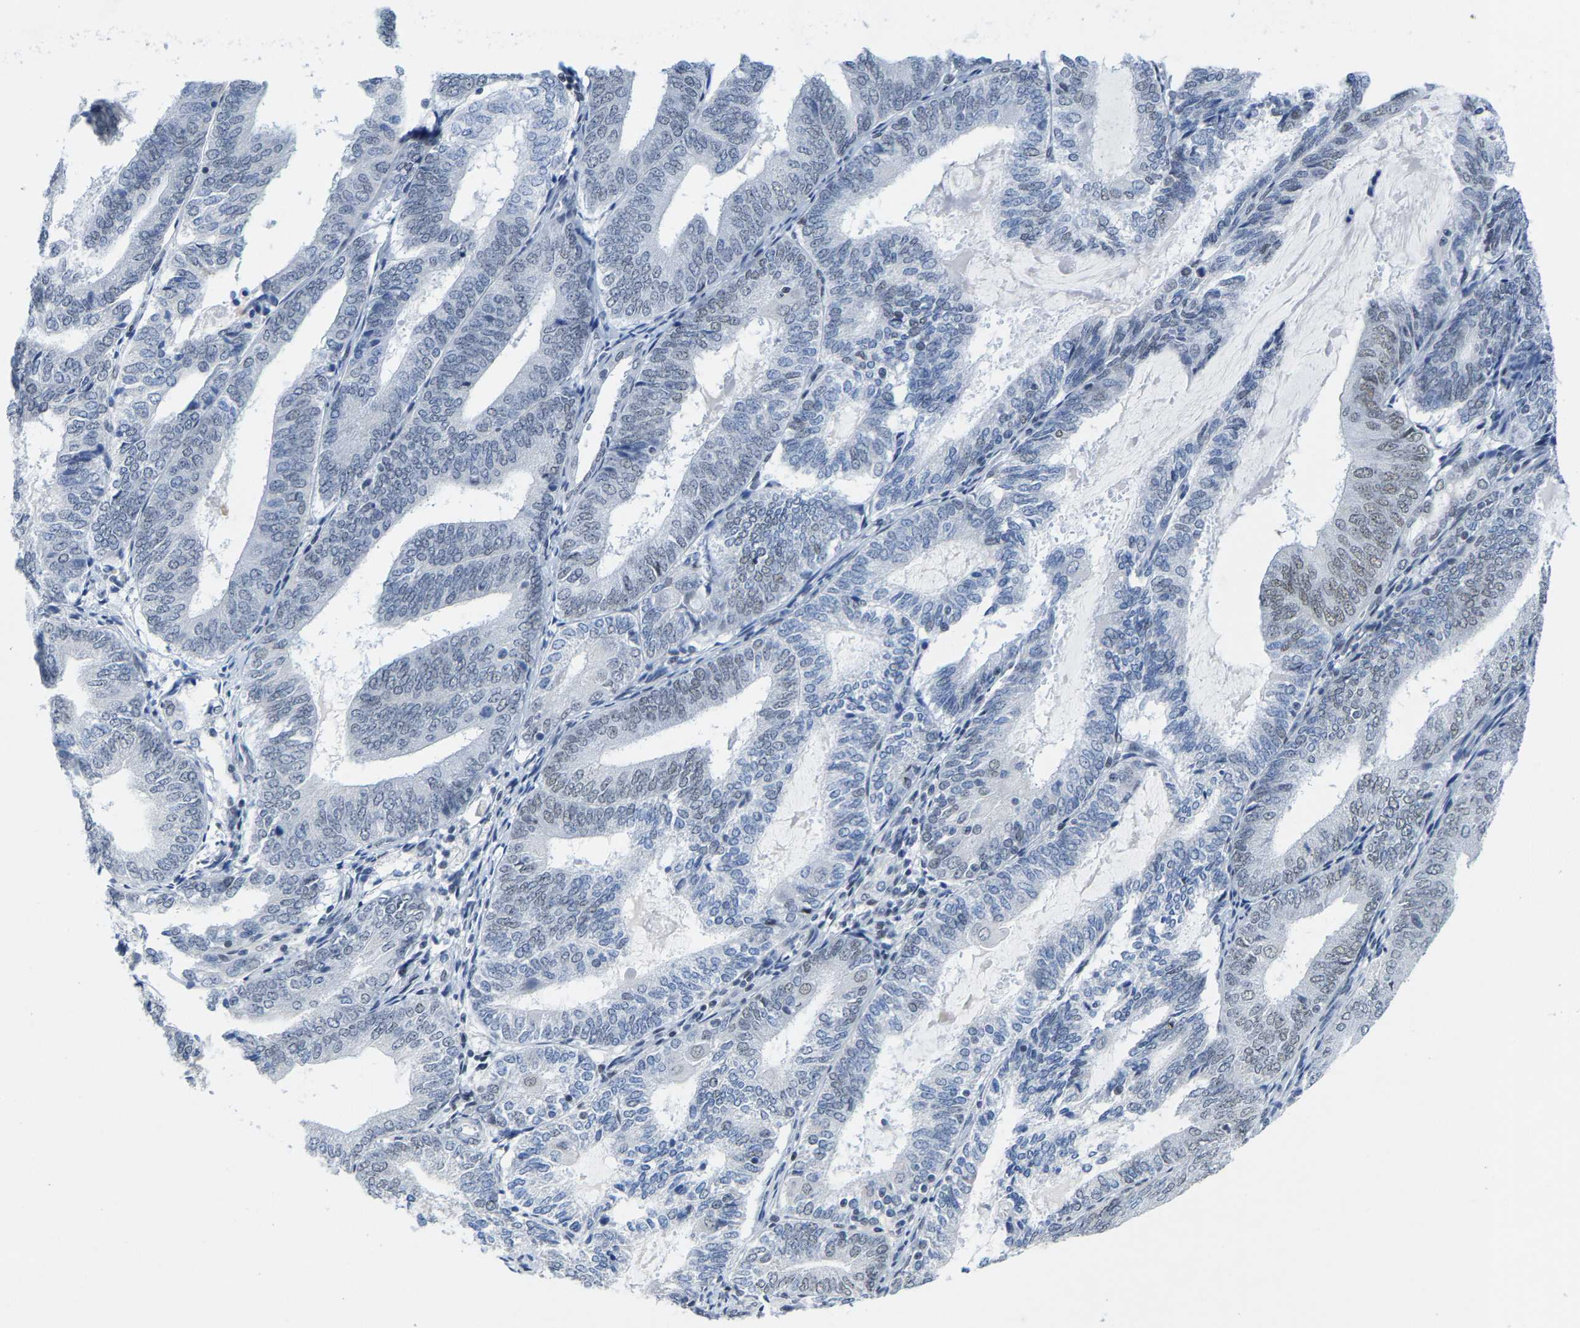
{"staining": {"intensity": "negative", "quantity": "none", "location": "none"}, "tissue": "endometrial cancer", "cell_type": "Tumor cells", "image_type": "cancer", "snomed": [{"axis": "morphology", "description": "Adenocarcinoma, NOS"}, {"axis": "topography", "description": "Endometrium"}], "caption": "Endometrial cancer stained for a protein using immunohistochemistry (IHC) exhibits no staining tumor cells.", "gene": "SETD1B", "patient": {"sex": "female", "age": 81}}